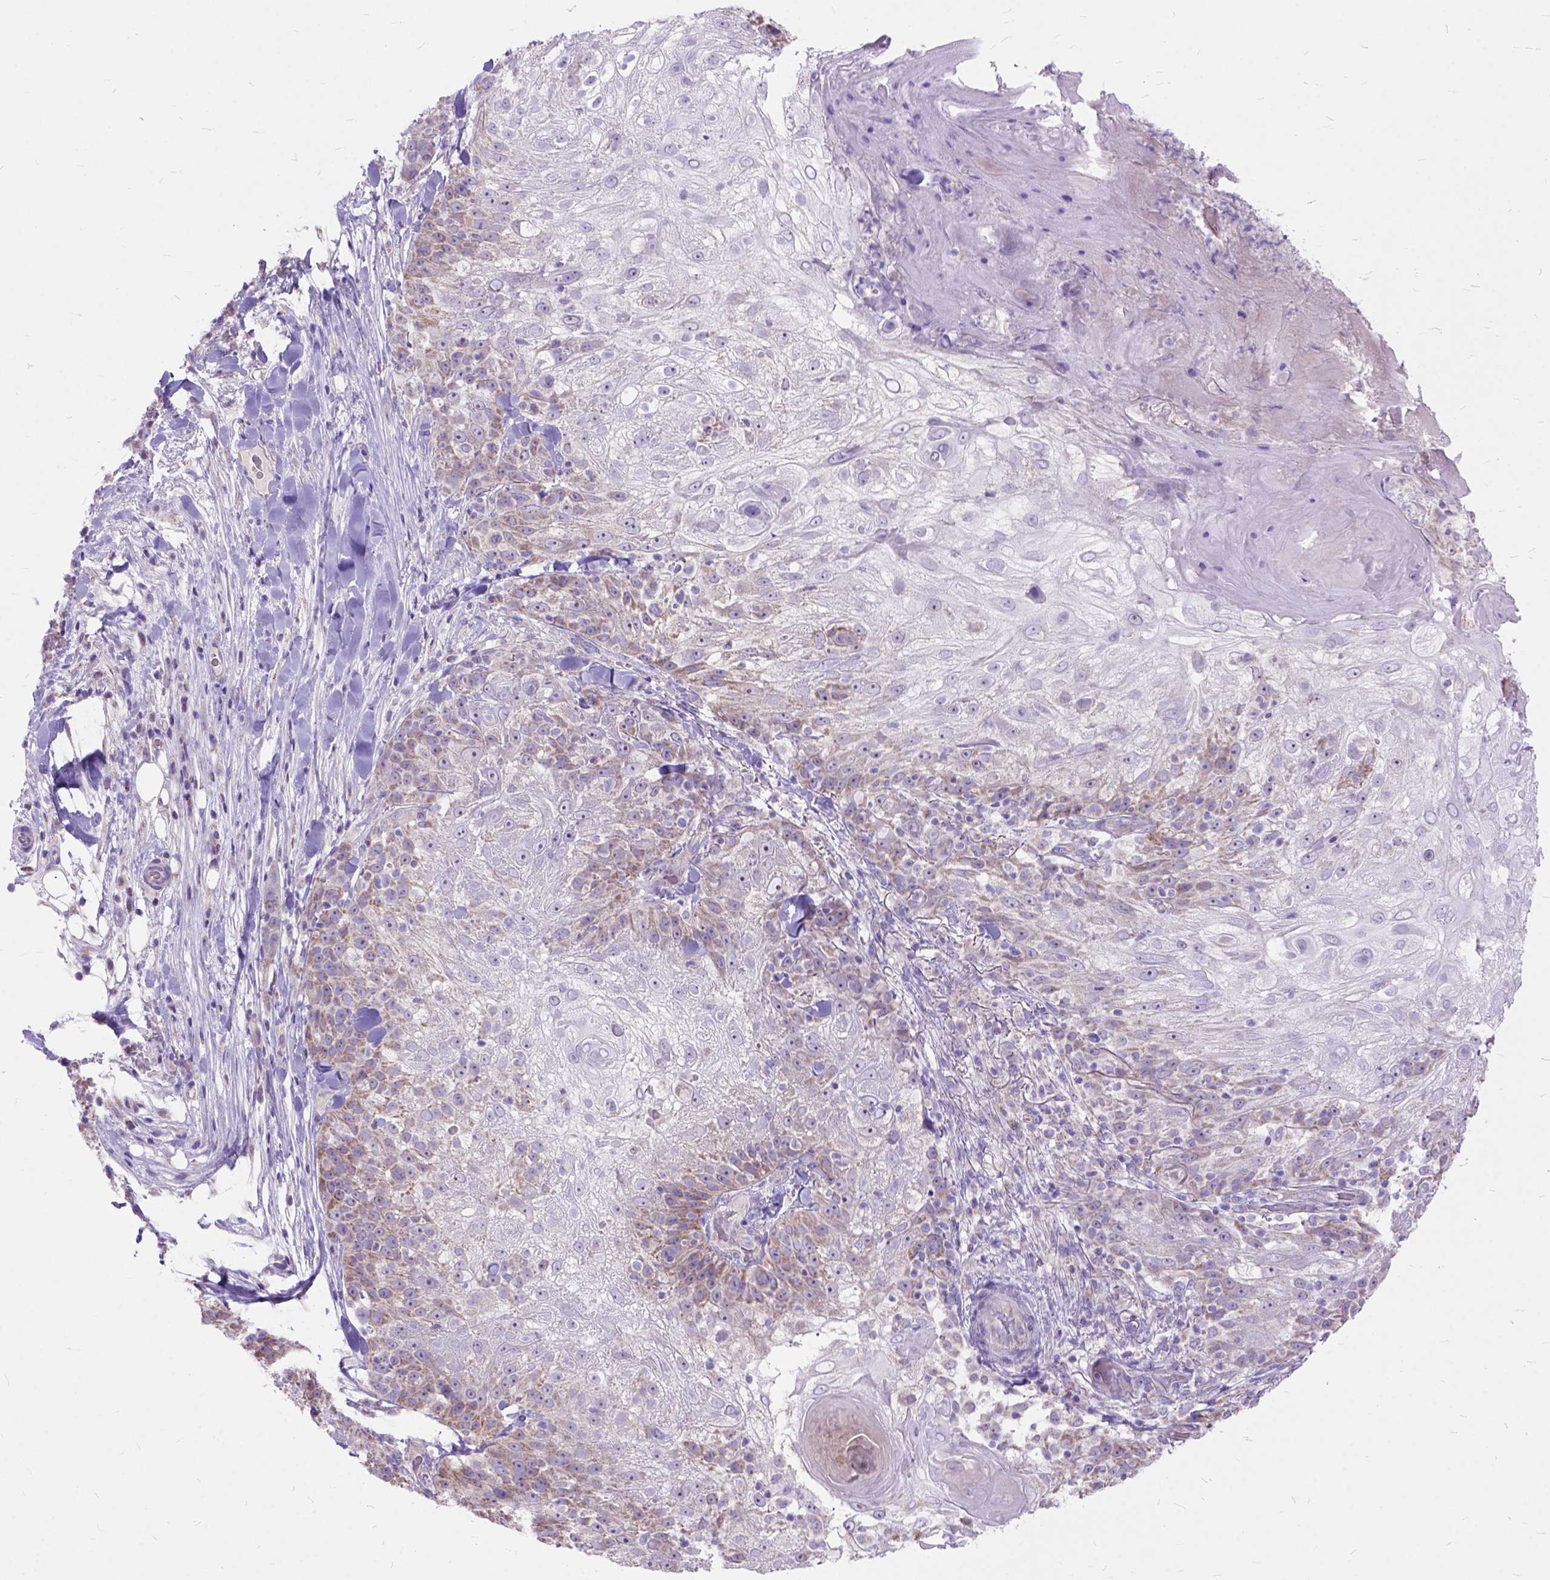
{"staining": {"intensity": "weak", "quantity": "25%-75%", "location": "cytoplasmic/membranous"}, "tissue": "skin cancer", "cell_type": "Tumor cells", "image_type": "cancer", "snomed": [{"axis": "morphology", "description": "Normal tissue, NOS"}, {"axis": "morphology", "description": "Squamous cell carcinoma, NOS"}, {"axis": "topography", "description": "Skin"}], "caption": "The histopathology image demonstrates a brown stain indicating the presence of a protein in the cytoplasmic/membranous of tumor cells in skin squamous cell carcinoma.", "gene": "CTAG2", "patient": {"sex": "female", "age": 83}}